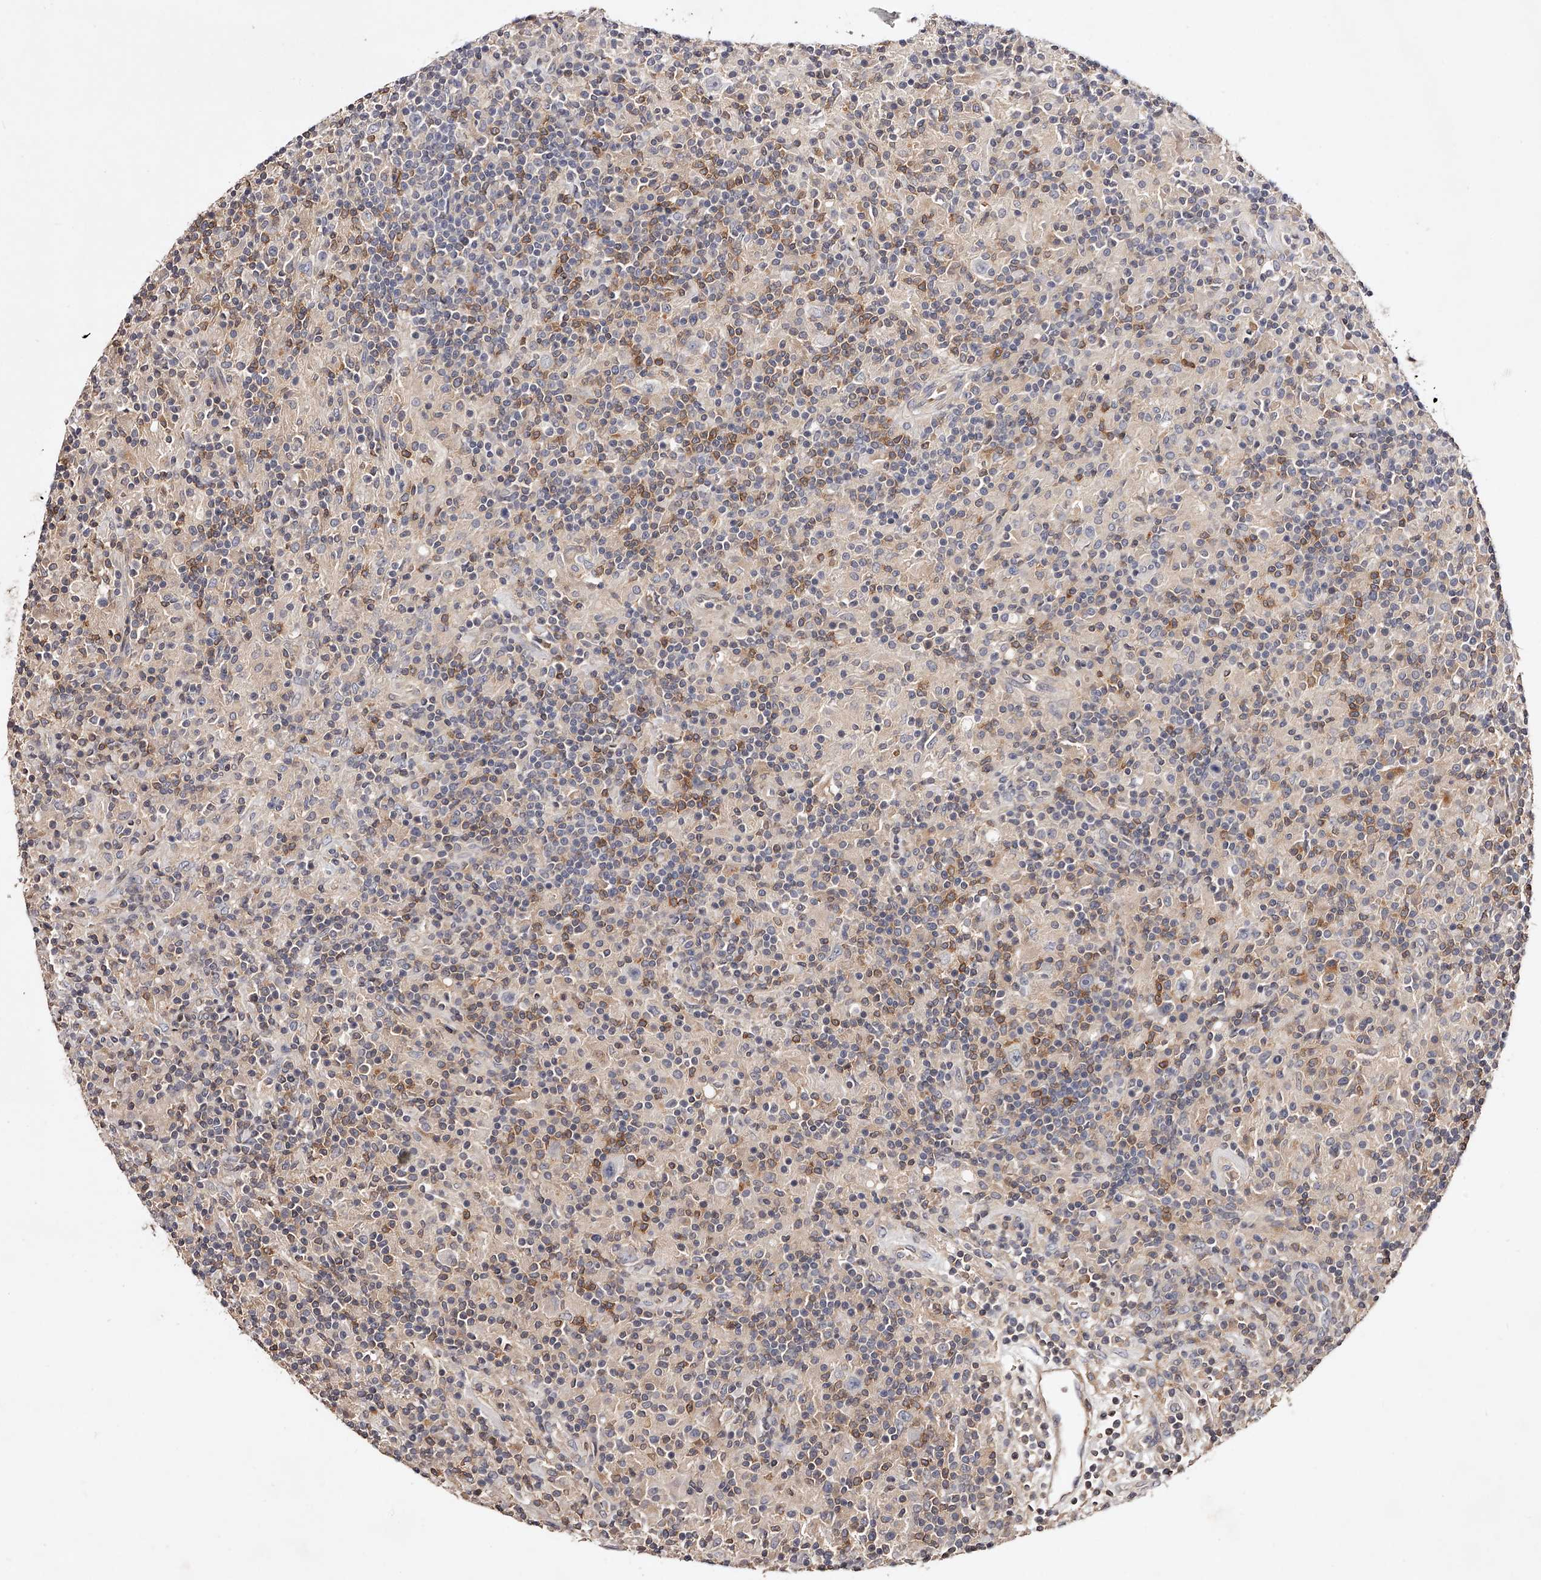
{"staining": {"intensity": "negative", "quantity": "none", "location": "none"}, "tissue": "lymphoma", "cell_type": "Tumor cells", "image_type": "cancer", "snomed": [{"axis": "morphology", "description": "Hodgkin's disease, NOS"}, {"axis": "topography", "description": "Lymph node"}], "caption": "Human Hodgkin's disease stained for a protein using IHC shows no positivity in tumor cells.", "gene": "PHACTR1", "patient": {"sex": "male", "age": 70}}